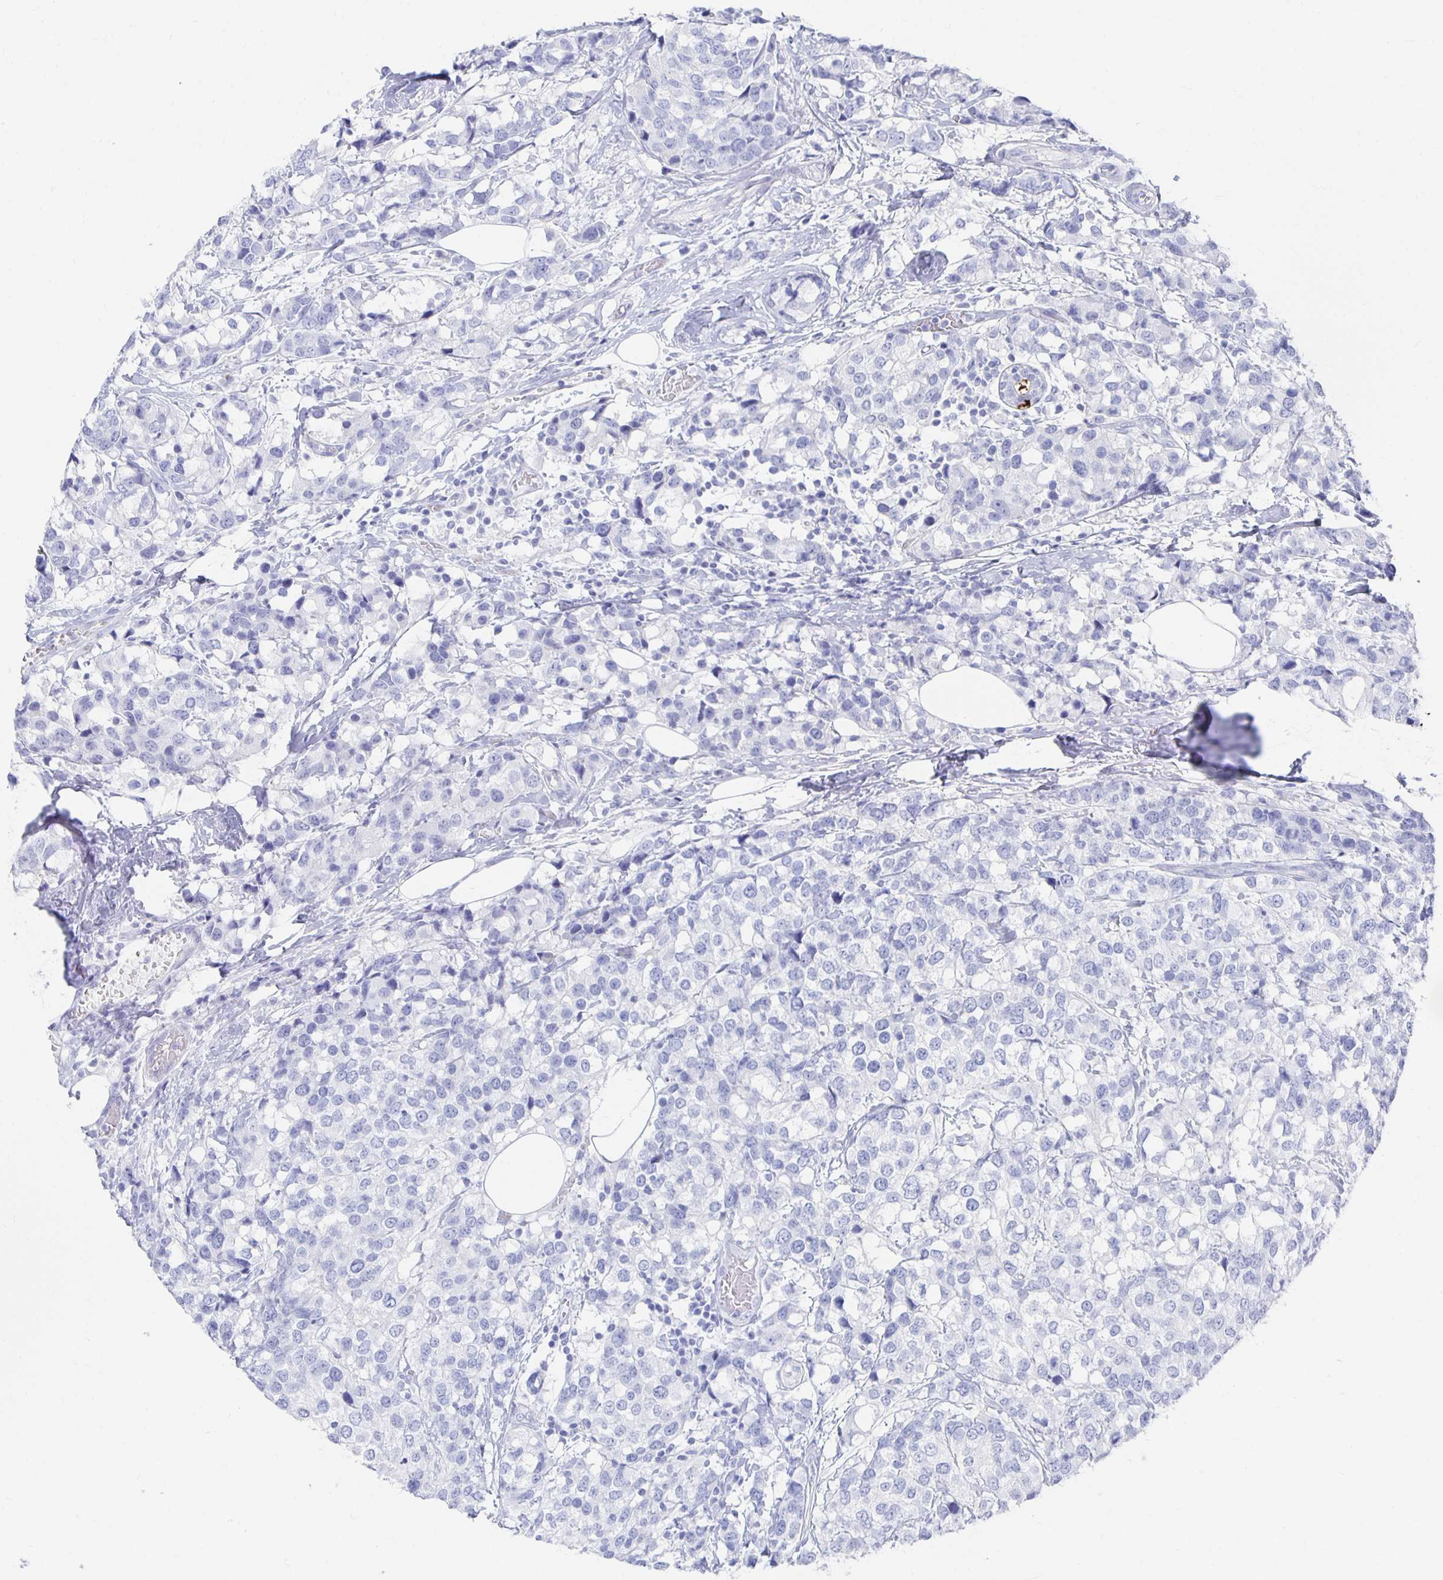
{"staining": {"intensity": "negative", "quantity": "none", "location": "none"}, "tissue": "breast cancer", "cell_type": "Tumor cells", "image_type": "cancer", "snomed": [{"axis": "morphology", "description": "Lobular carcinoma"}, {"axis": "topography", "description": "Breast"}], "caption": "Tumor cells show no significant staining in breast lobular carcinoma.", "gene": "PRDM7", "patient": {"sex": "female", "age": 59}}